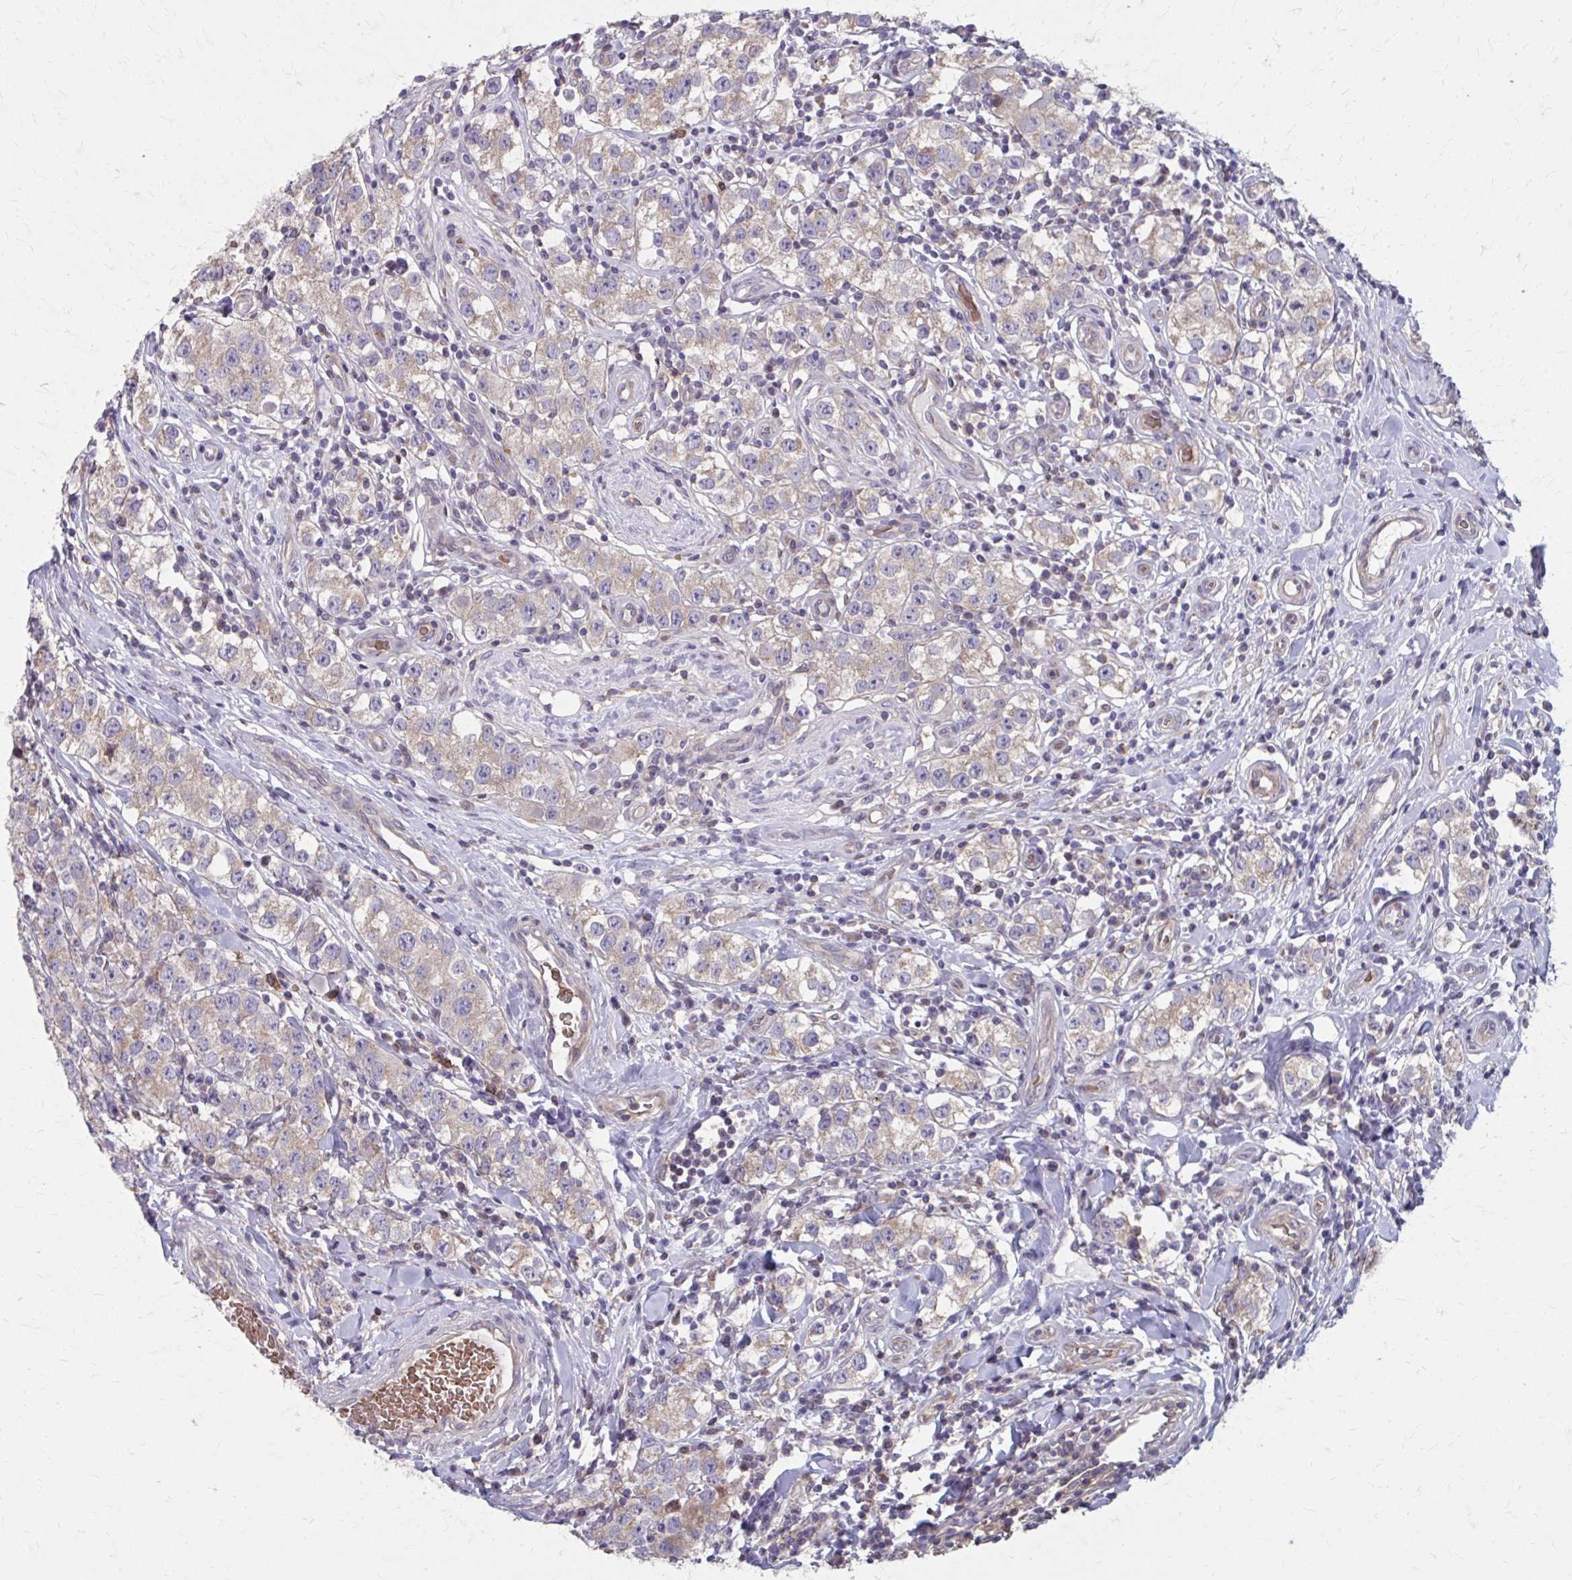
{"staining": {"intensity": "weak", "quantity": "25%-75%", "location": "cytoplasmic/membranous"}, "tissue": "testis cancer", "cell_type": "Tumor cells", "image_type": "cancer", "snomed": [{"axis": "morphology", "description": "Seminoma, NOS"}, {"axis": "topography", "description": "Testis"}], "caption": "Tumor cells display weak cytoplasmic/membranous staining in approximately 25%-75% of cells in testis cancer (seminoma).", "gene": "MMP14", "patient": {"sex": "male", "age": 34}}